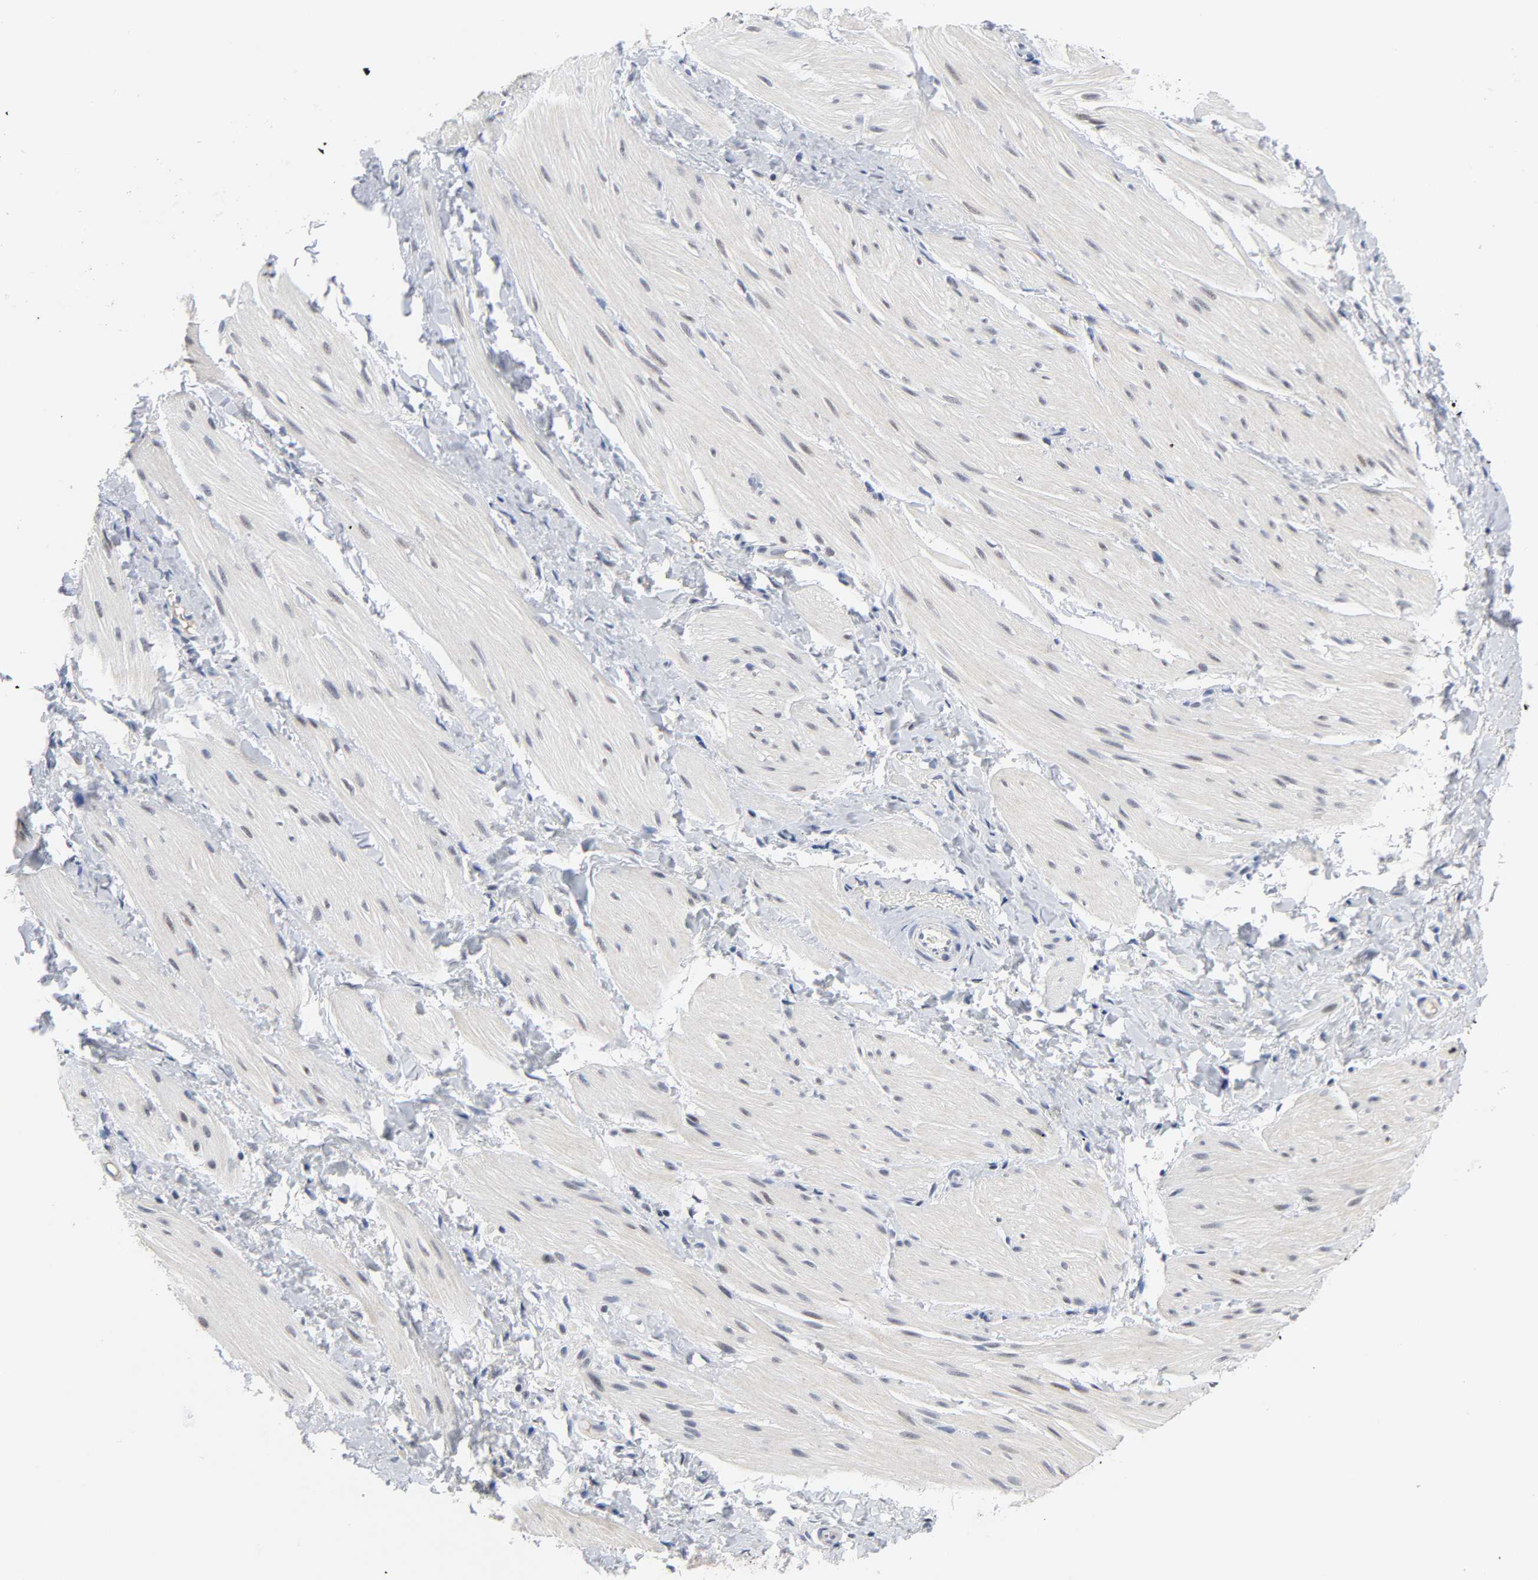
{"staining": {"intensity": "weak", "quantity": "25%-75%", "location": "nuclear"}, "tissue": "smooth muscle", "cell_type": "Smooth muscle cells", "image_type": "normal", "snomed": [{"axis": "morphology", "description": "Normal tissue, NOS"}, {"axis": "topography", "description": "Smooth muscle"}], "caption": "Immunohistochemical staining of normal smooth muscle shows low levels of weak nuclear positivity in about 25%-75% of smooth muscle cells.", "gene": "WEE1", "patient": {"sex": "male", "age": 16}}